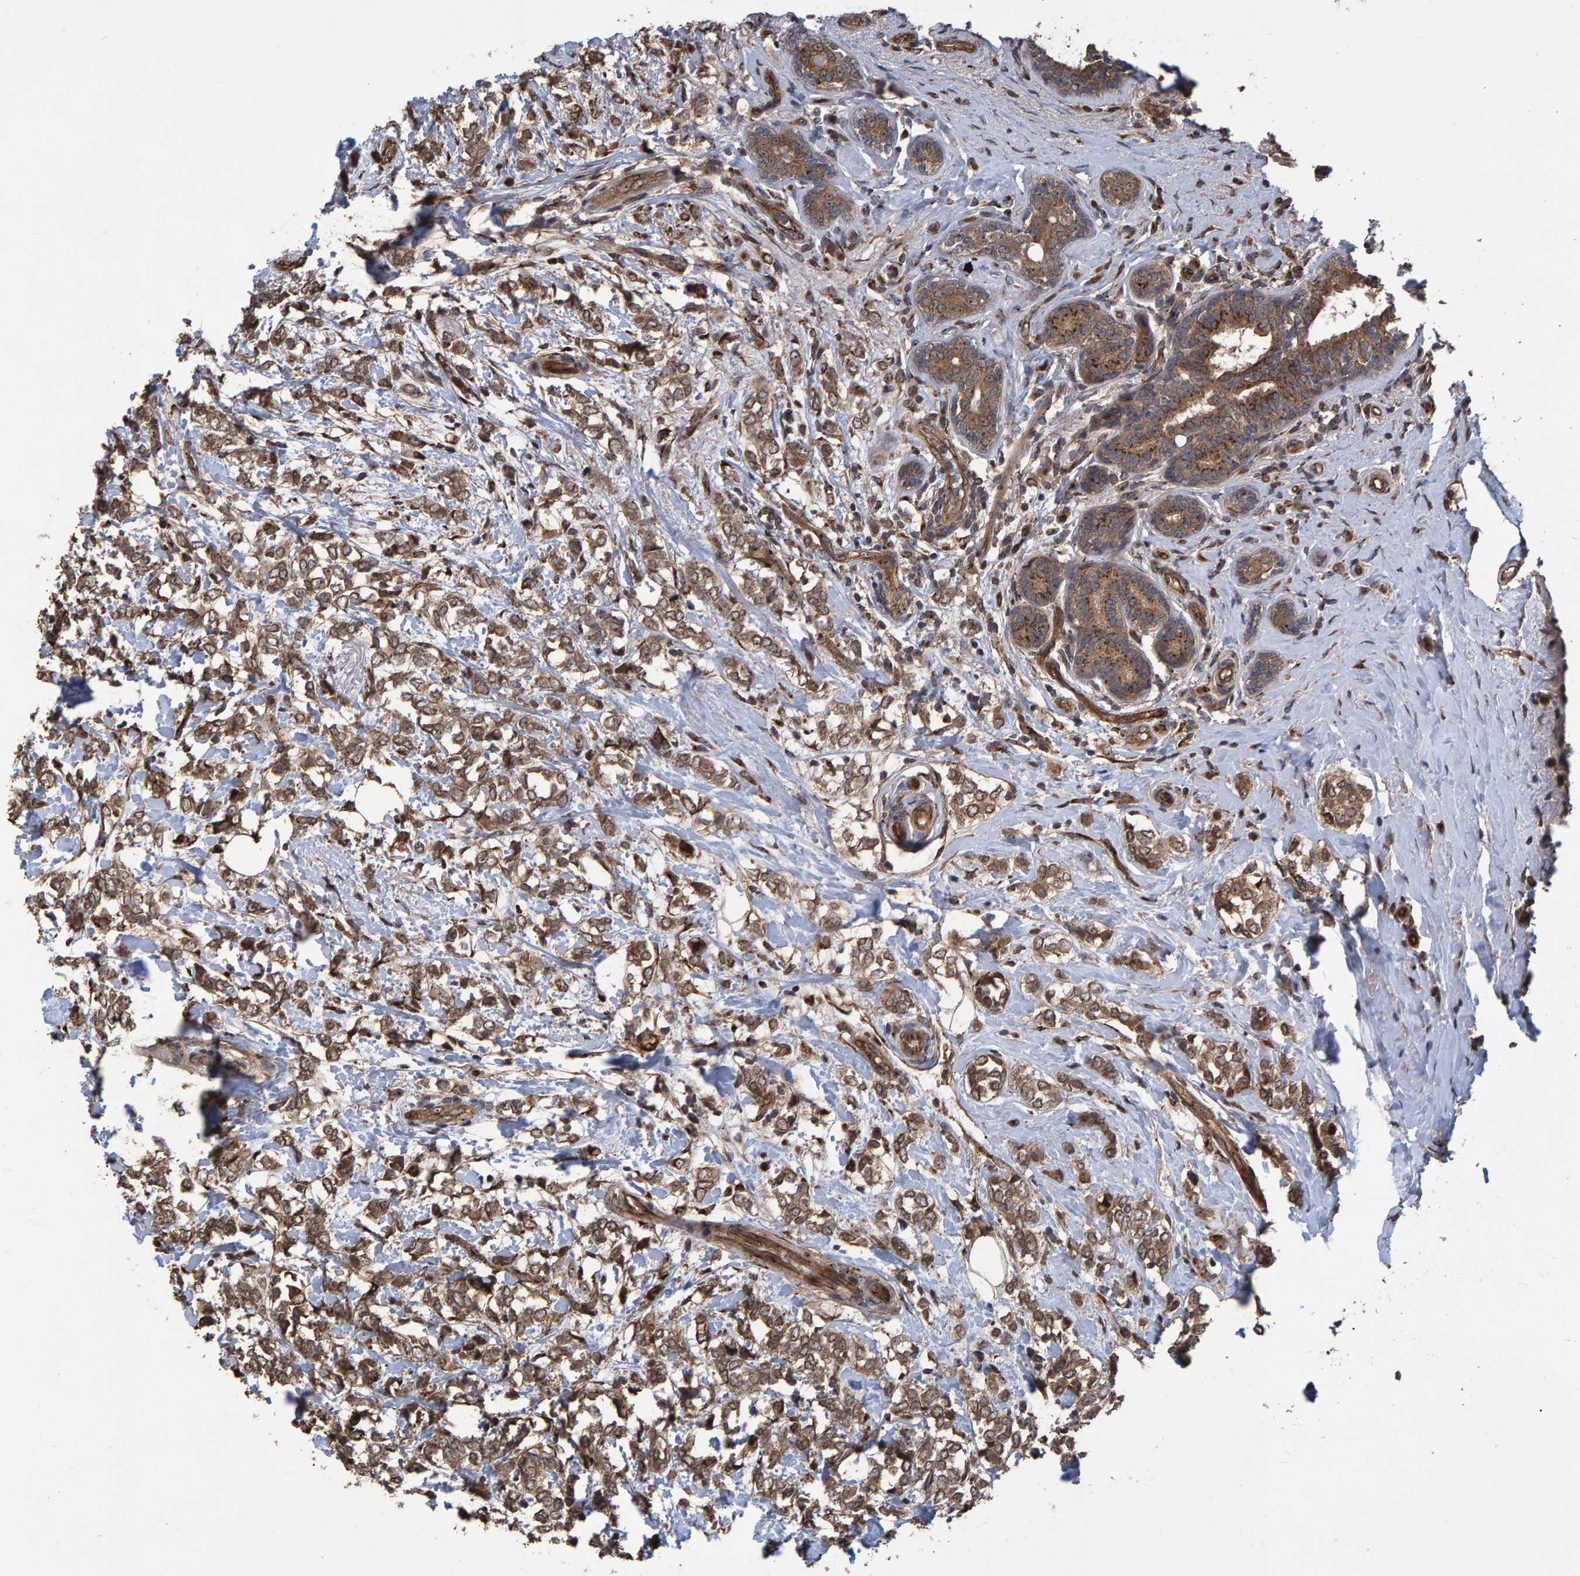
{"staining": {"intensity": "moderate", "quantity": ">75%", "location": "cytoplasmic/membranous,nuclear"}, "tissue": "breast cancer", "cell_type": "Tumor cells", "image_type": "cancer", "snomed": [{"axis": "morphology", "description": "Normal tissue, NOS"}, {"axis": "morphology", "description": "Lobular carcinoma"}, {"axis": "topography", "description": "Breast"}], "caption": "A micrograph of breast lobular carcinoma stained for a protein demonstrates moderate cytoplasmic/membranous and nuclear brown staining in tumor cells.", "gene": "TRIM68", "patient": {"sex": "female", "age": 47}}